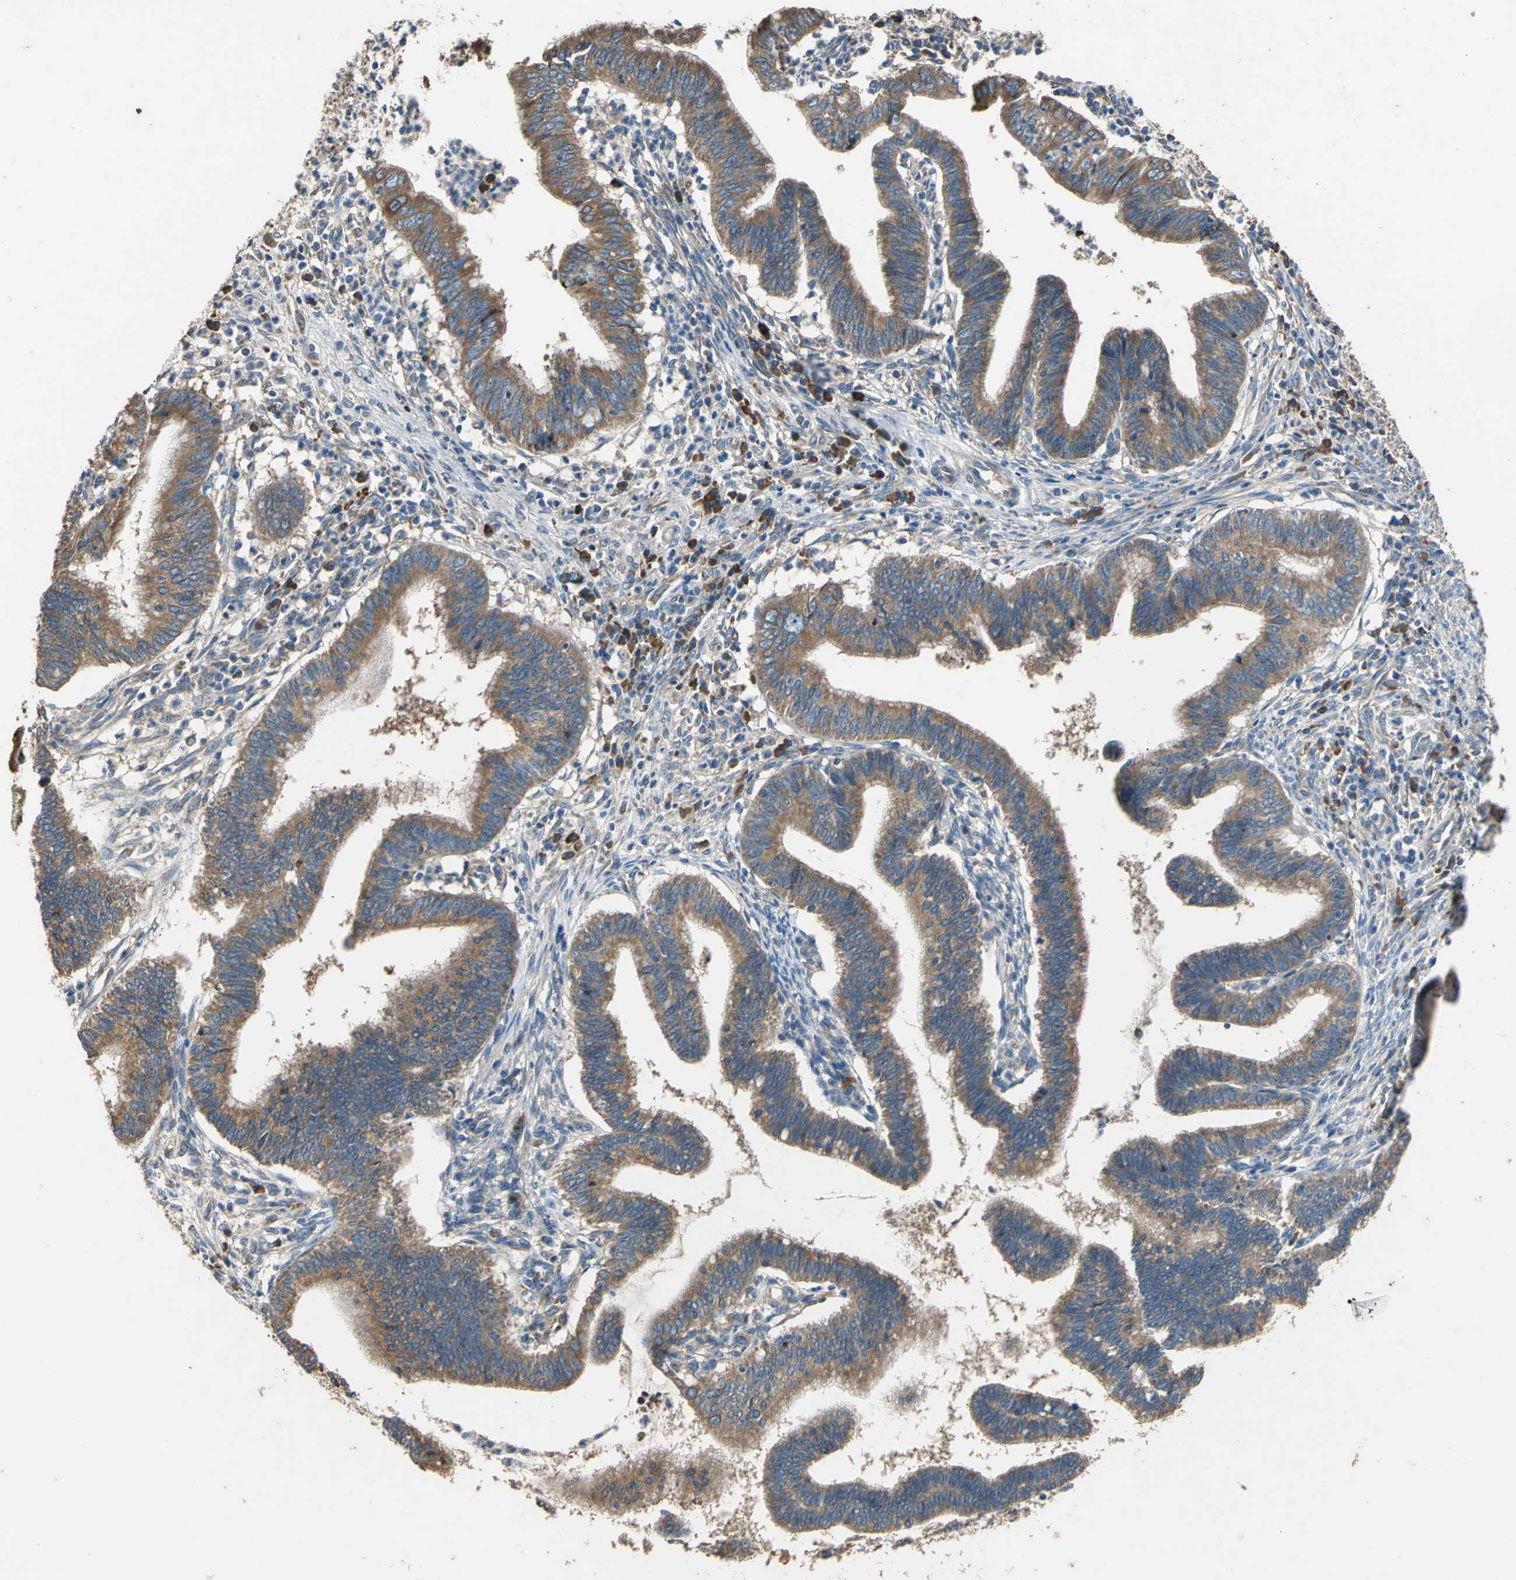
{"staining": {"intensity": "moderate", "quantity": ">75%", "location": "cytoplasmic/membranous"}, "tissue": "cervical cancer", "cell_type": "Tumor cells", "image_type": "cancer", "snomed": [{"axis": "morphology", "description": "Adenocarcinoma, NOS"}, {"axis": "topography", "description": "Cervix"}], "caption": "Protein expression analysis of human cervical cancer reveals moderate cytoplasmic/membranous positivity in approximately >75% of tumor cells.", "gene": "HEPH", "patient": {"sex": "female", "age": 36}}